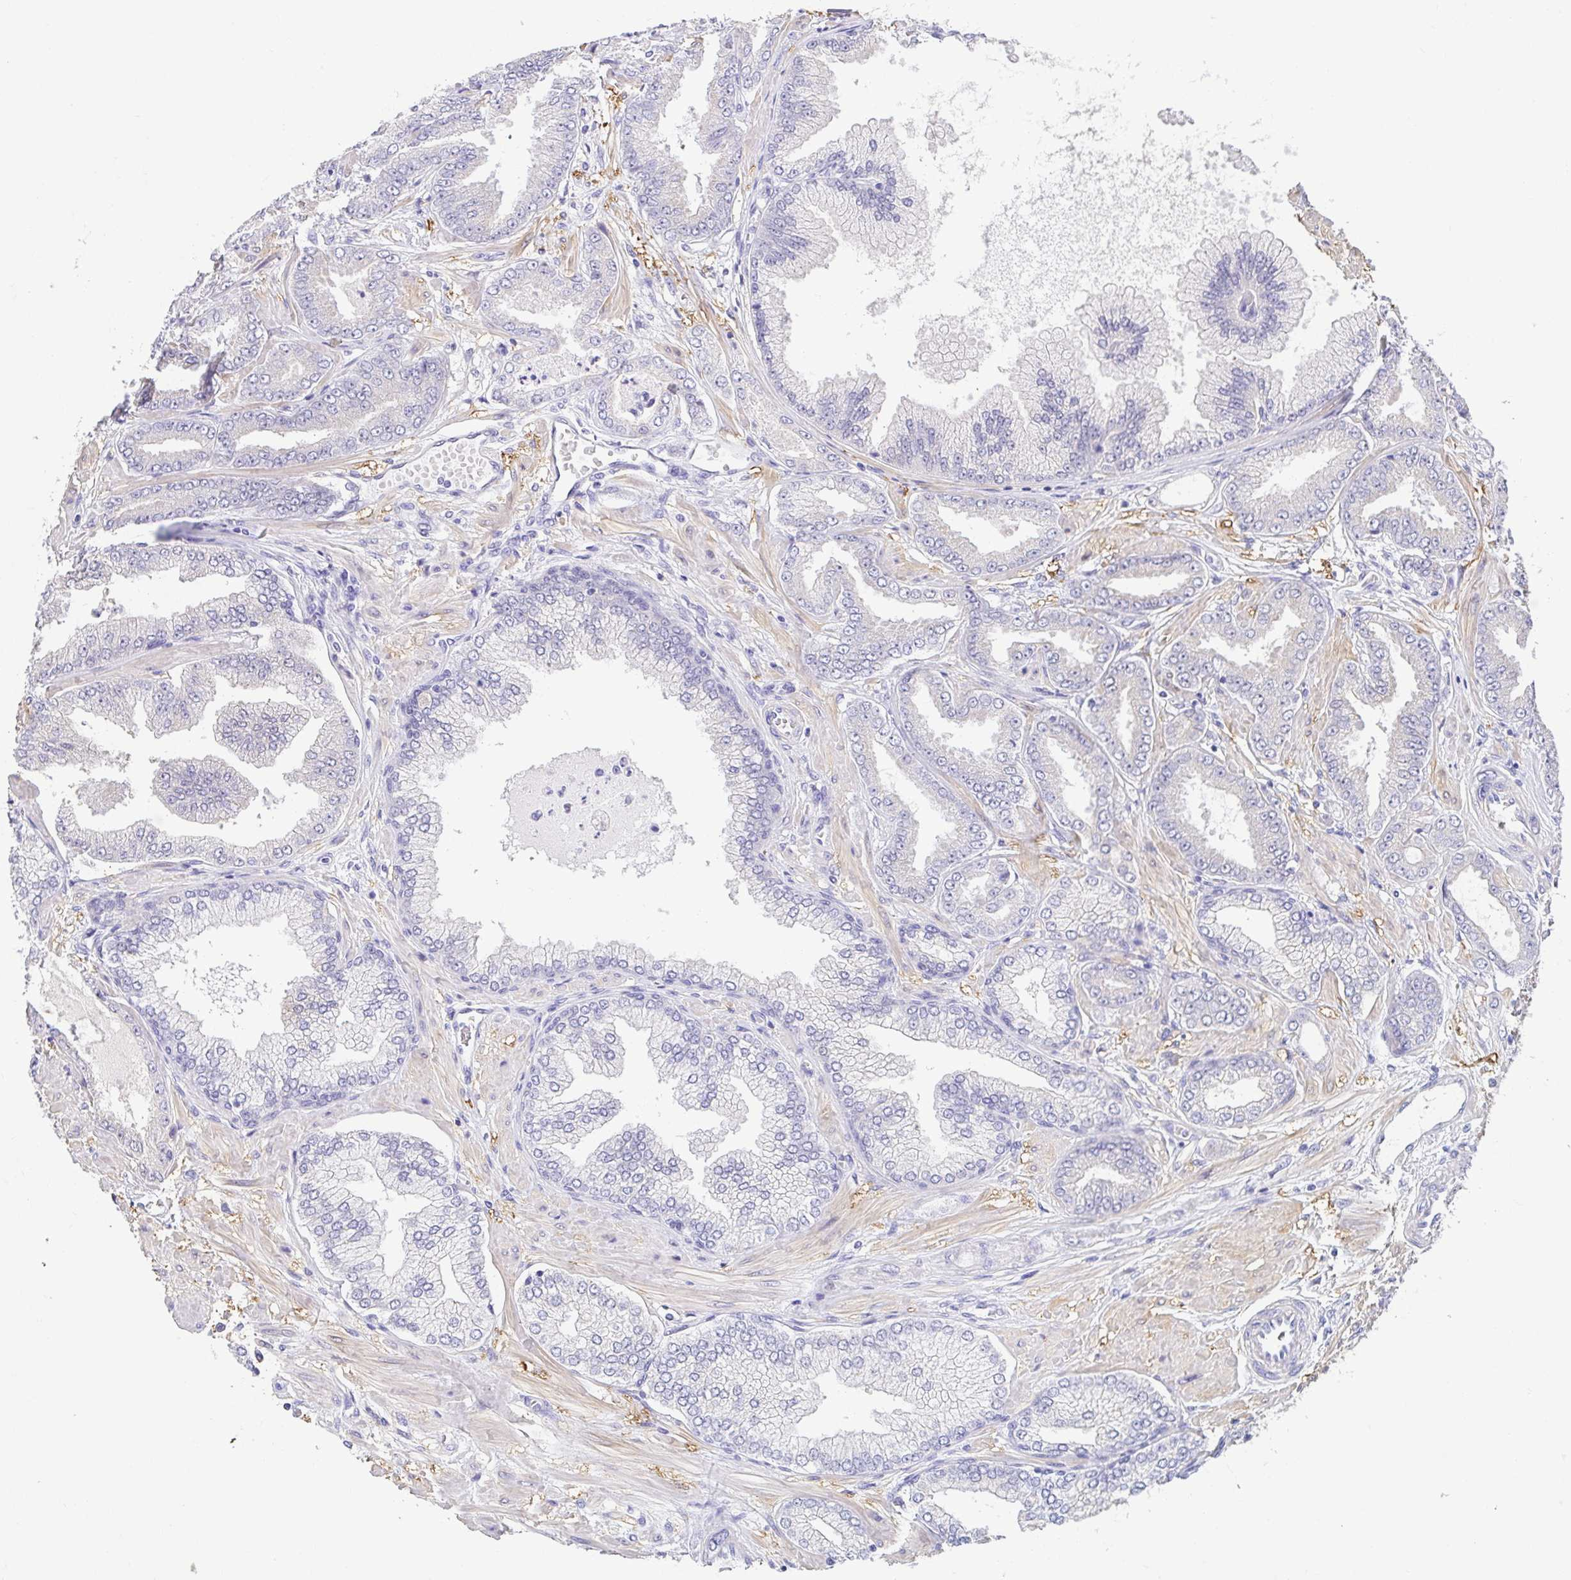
{"staining": {"intensity": "negative", "quantity": "none", "location": "none"}, "tissue": "prostate cancer", "cell_type": "Tumor cells", "image_type": "cancer", "snomed": [{"axis": "morphology", "description": "Adenocarcinoma, Low grade"}, {"axis": "topography", "description": "Prostate"}], "caption": "The histopathology image displays no staining of tumor cells in prostate cancer.", "gene": "FABP3", "patient": {"sex": "male", "age": 55}}